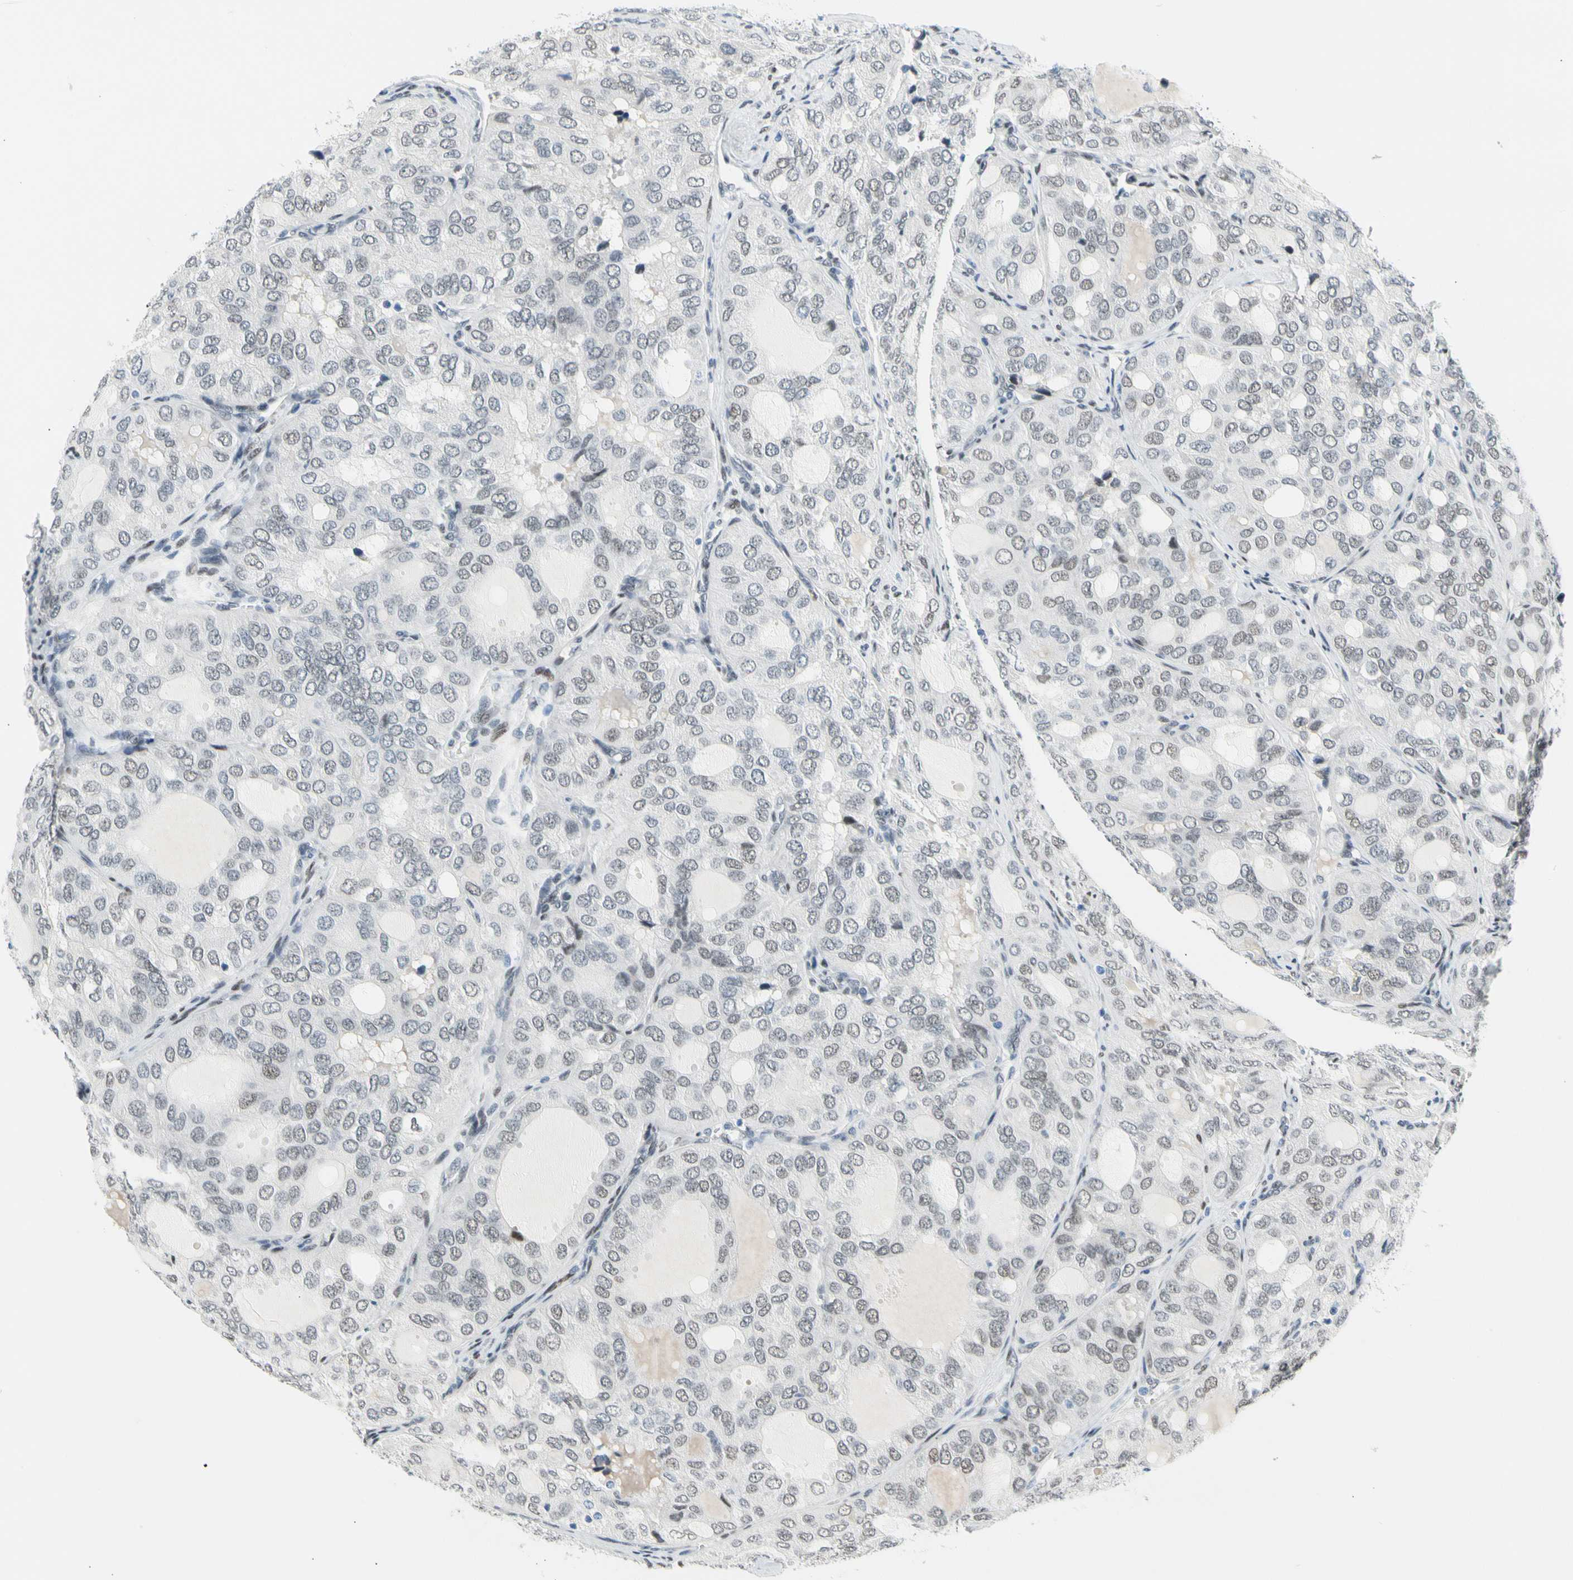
{"staining": {"intensity": "weak", "quantity": "<25%", "location": "nuclear"}, "tissue": "thyroid cancer", "cell_type": "Tumor cells", "image_type": "cancer", "snomed": [{"axis": "morphology", "description": "Follicular adenoma carcinoma, NOS"}, {"axis": "topography", "description": "Thyroid gland"}], "caption": "IHC of thyroid cancer (follicular adenoma carcinoma) displays no positivity in tumor cells.", "gene": "NFIA", "patient": {"sex": "male", "age": 75}}